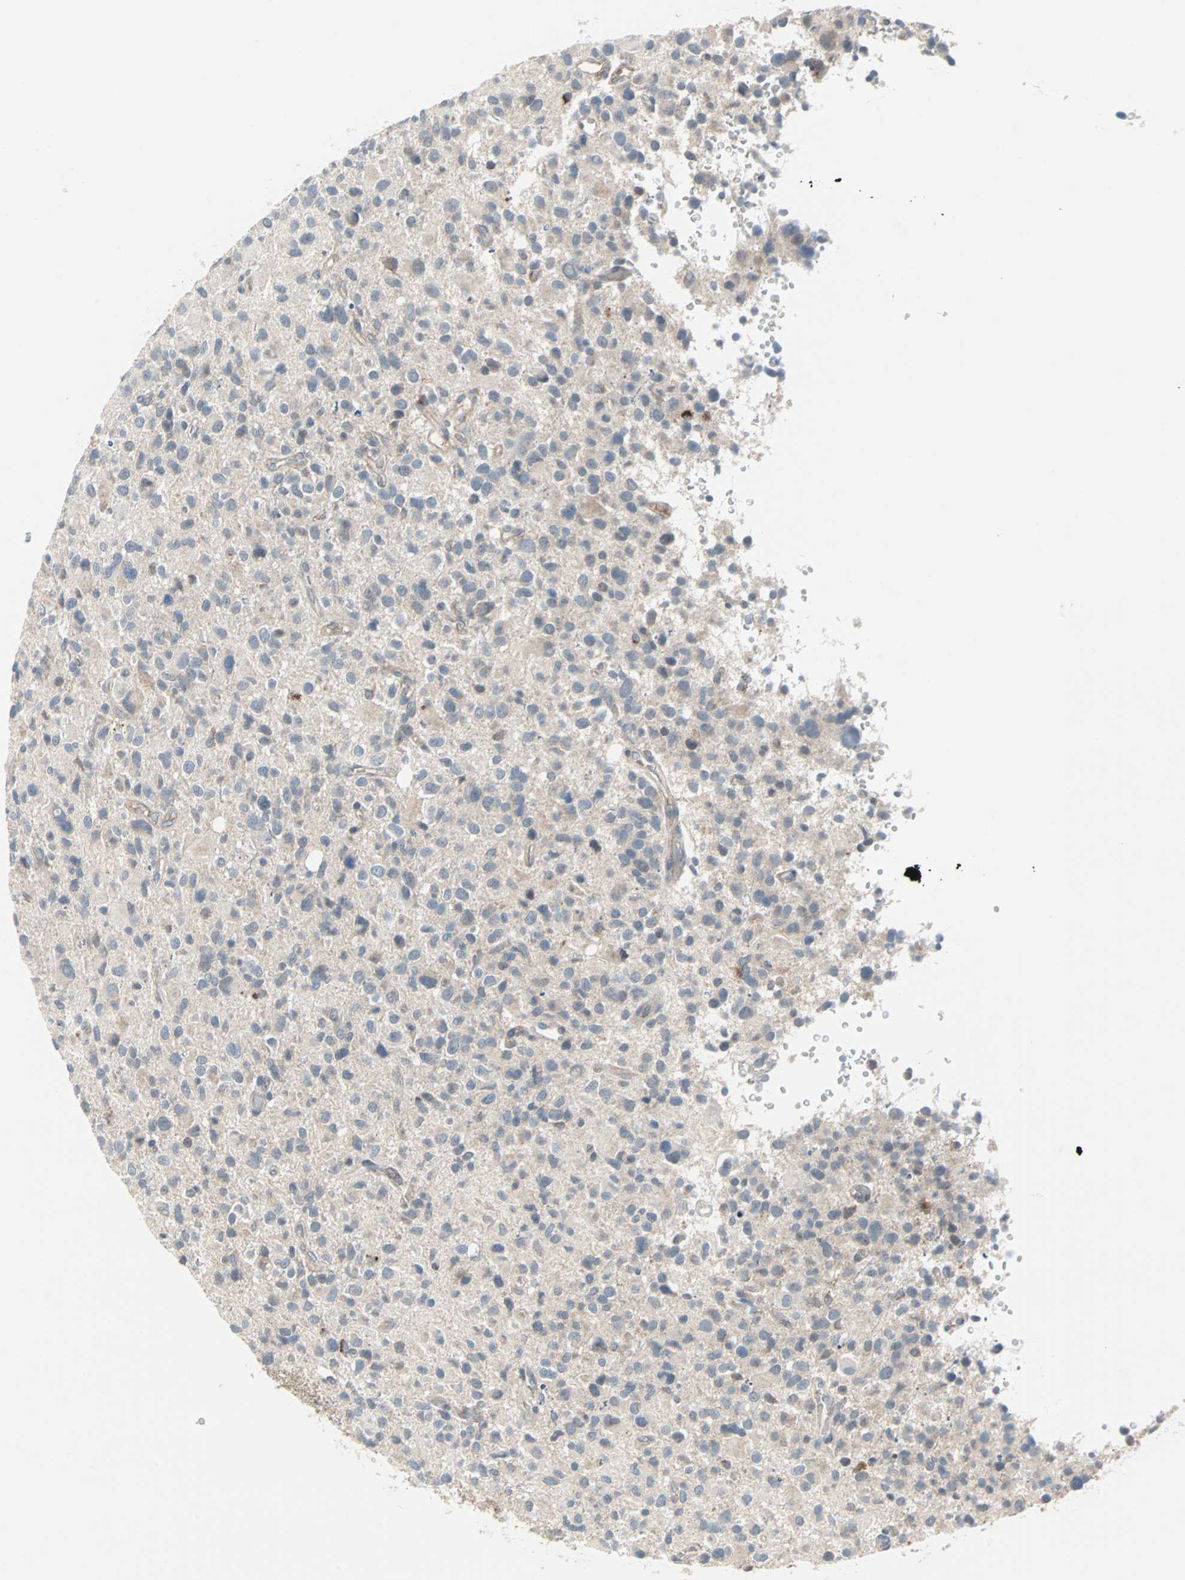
{"staining": {"intensity": "moderate", "quantity": "<25%", "location": "cytoplasmic/membranous"}, "tissue": "glioma", "cell_type": "Tumor cells", "image_type": "cancer", "snomed": [{"axis": "morphology", "description": "Glioma, malignant, High grade"}, {"axis": "topography", "description": "Brain"}], "caption": "A brown stain labels moderate cytoplasmic/membranous staining of a protein in human glioma tumor cells. (IHC, brightfield microscopy, high magnification).", "gene": "CASP3", "patient": {"sex": "male", "age": 48}}